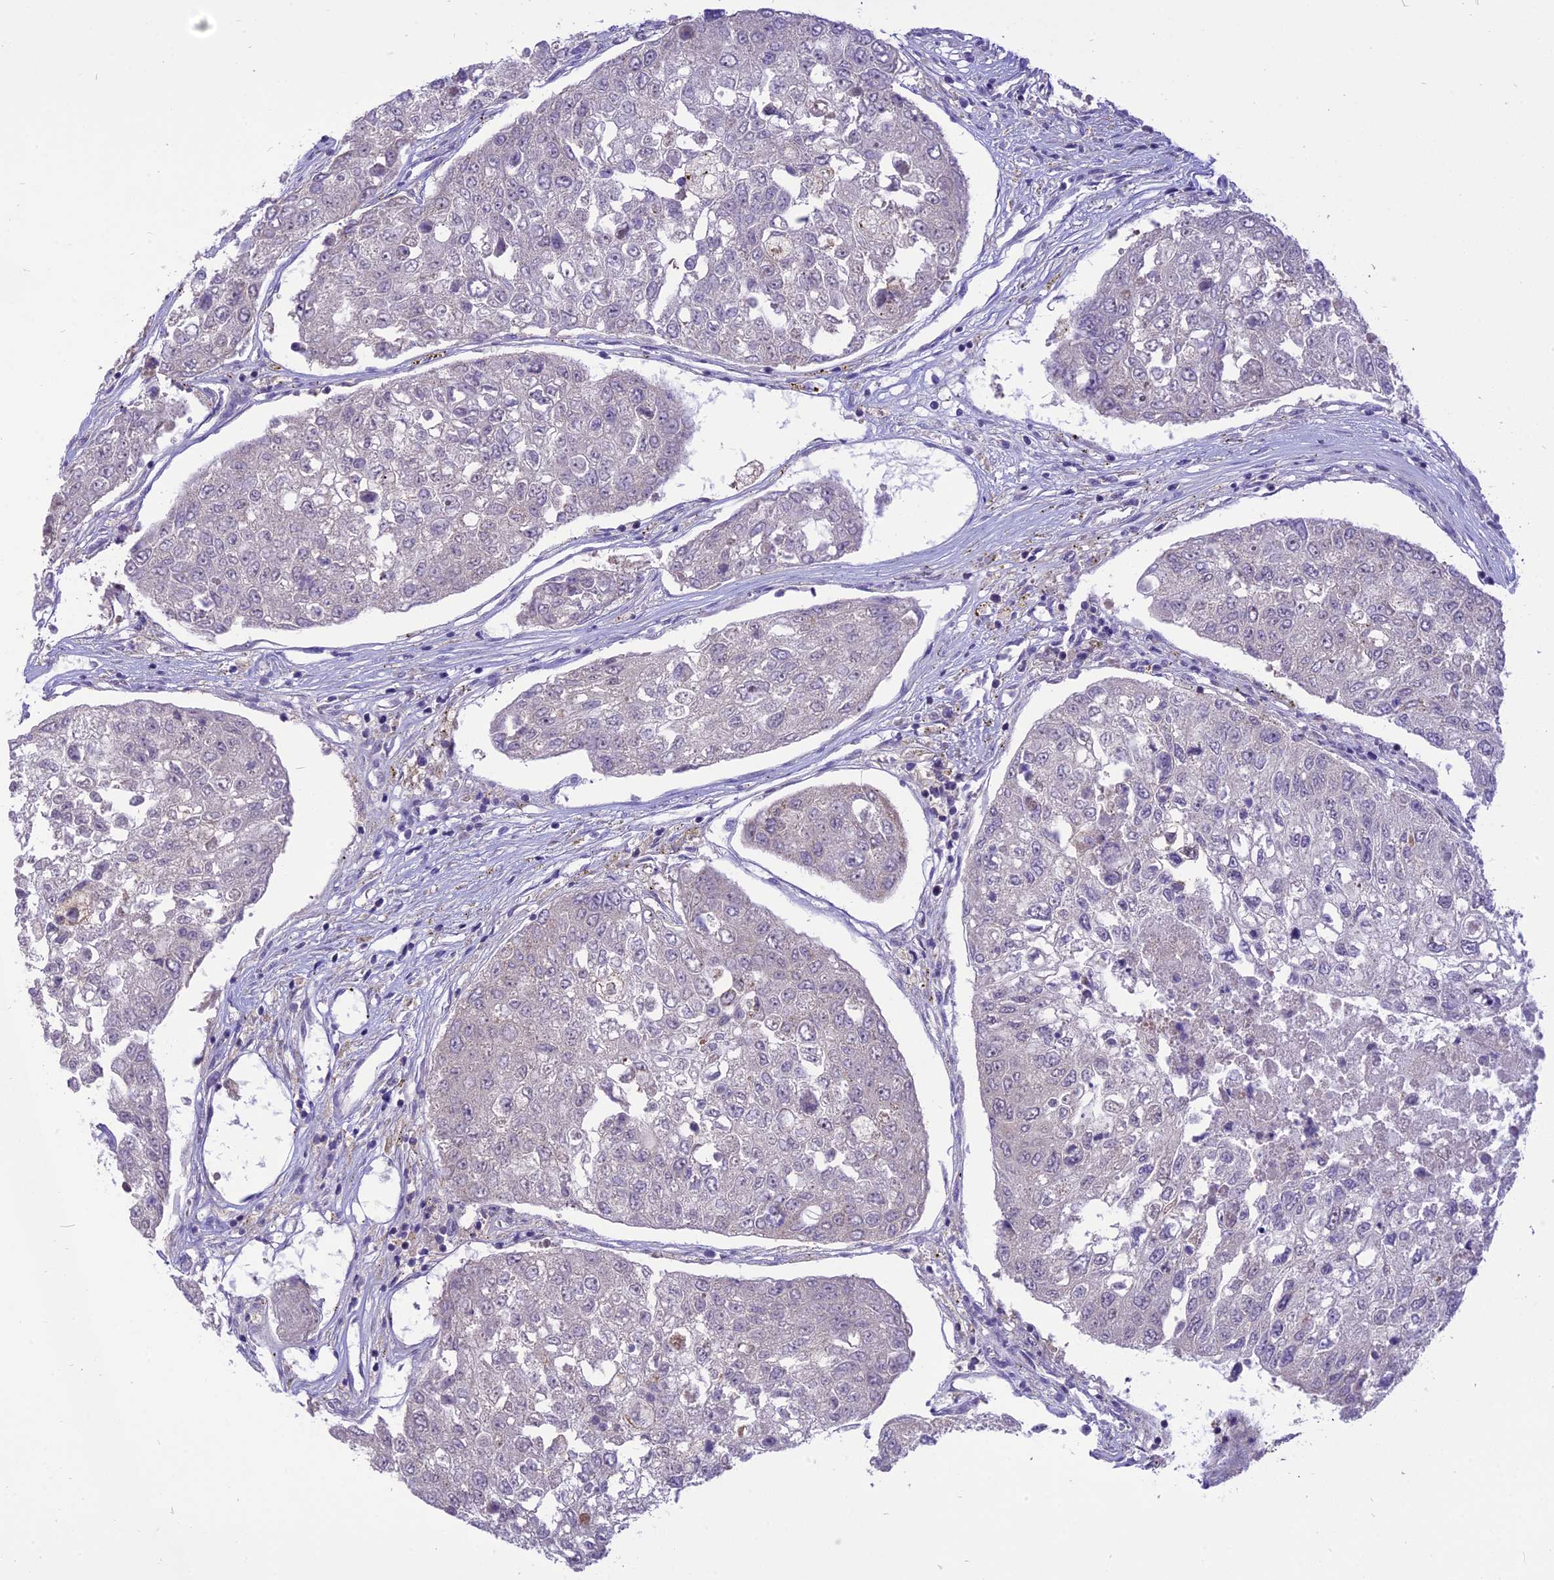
{"staining": {"intensity": "negative", "quantity": "none", "location": "none"}, "tissue": "urothelial cancer", "cell_type": "Tumor cells", "image_type": "cancer", "snomed": [{"axis": "morphology", "description": "Urothelial carcinoma, High grade"}, {"axis": "topography", "description": "Lymph node"}, {"axis": "topography", "description": "Urinary bladder"}], "caption": "The histopathology image shows no significant positivity in tumor cells of urothelial carcinoma (high-grade).", "gene": "ZNF837", "patient": {"sex": "male", "age": 51}}